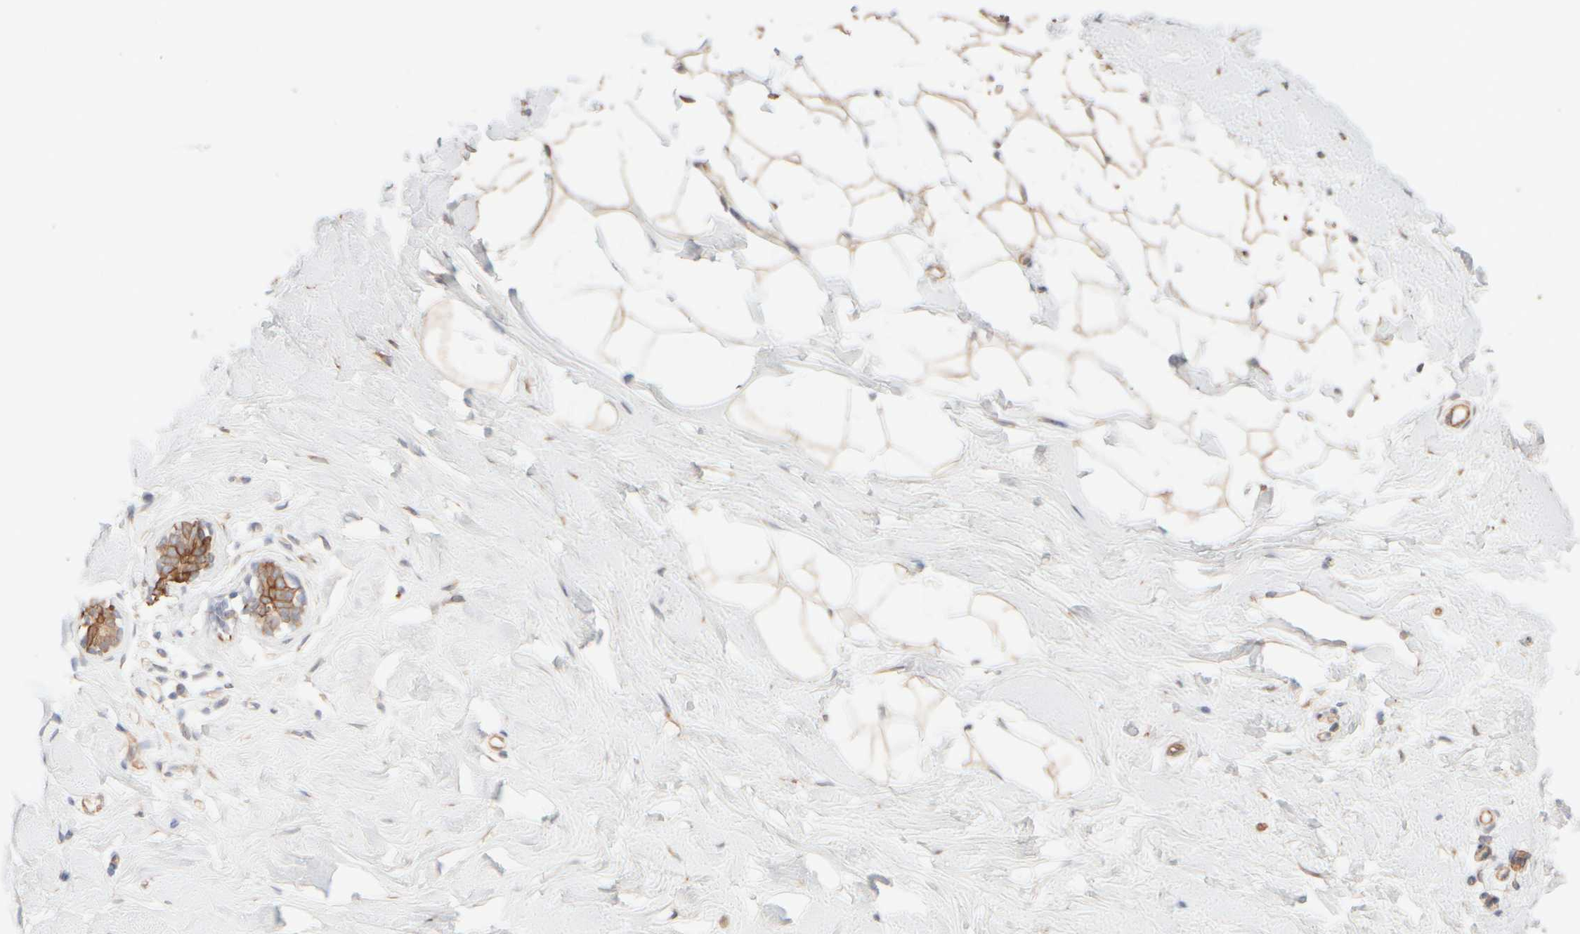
{"staining": {"intensity": "weak", "quantity": ">75%", "location": "cytoplasmic/membranous"}, "tissue": "breast", "cell_type": "Adipocytes", "image_type": "normal", "snomed": [{"axis": "morphology", "description": "Normal tissue, NOS"}, {"axis": "topography", "description": "Breast"}], "caption": "Adipocytes demonstrate low levels of weak cytoplasmic/membranous expression in about >75% of cells in normal human breast.", "gene": "KRT15", "patient": {"sex": "female", "age": 23}}